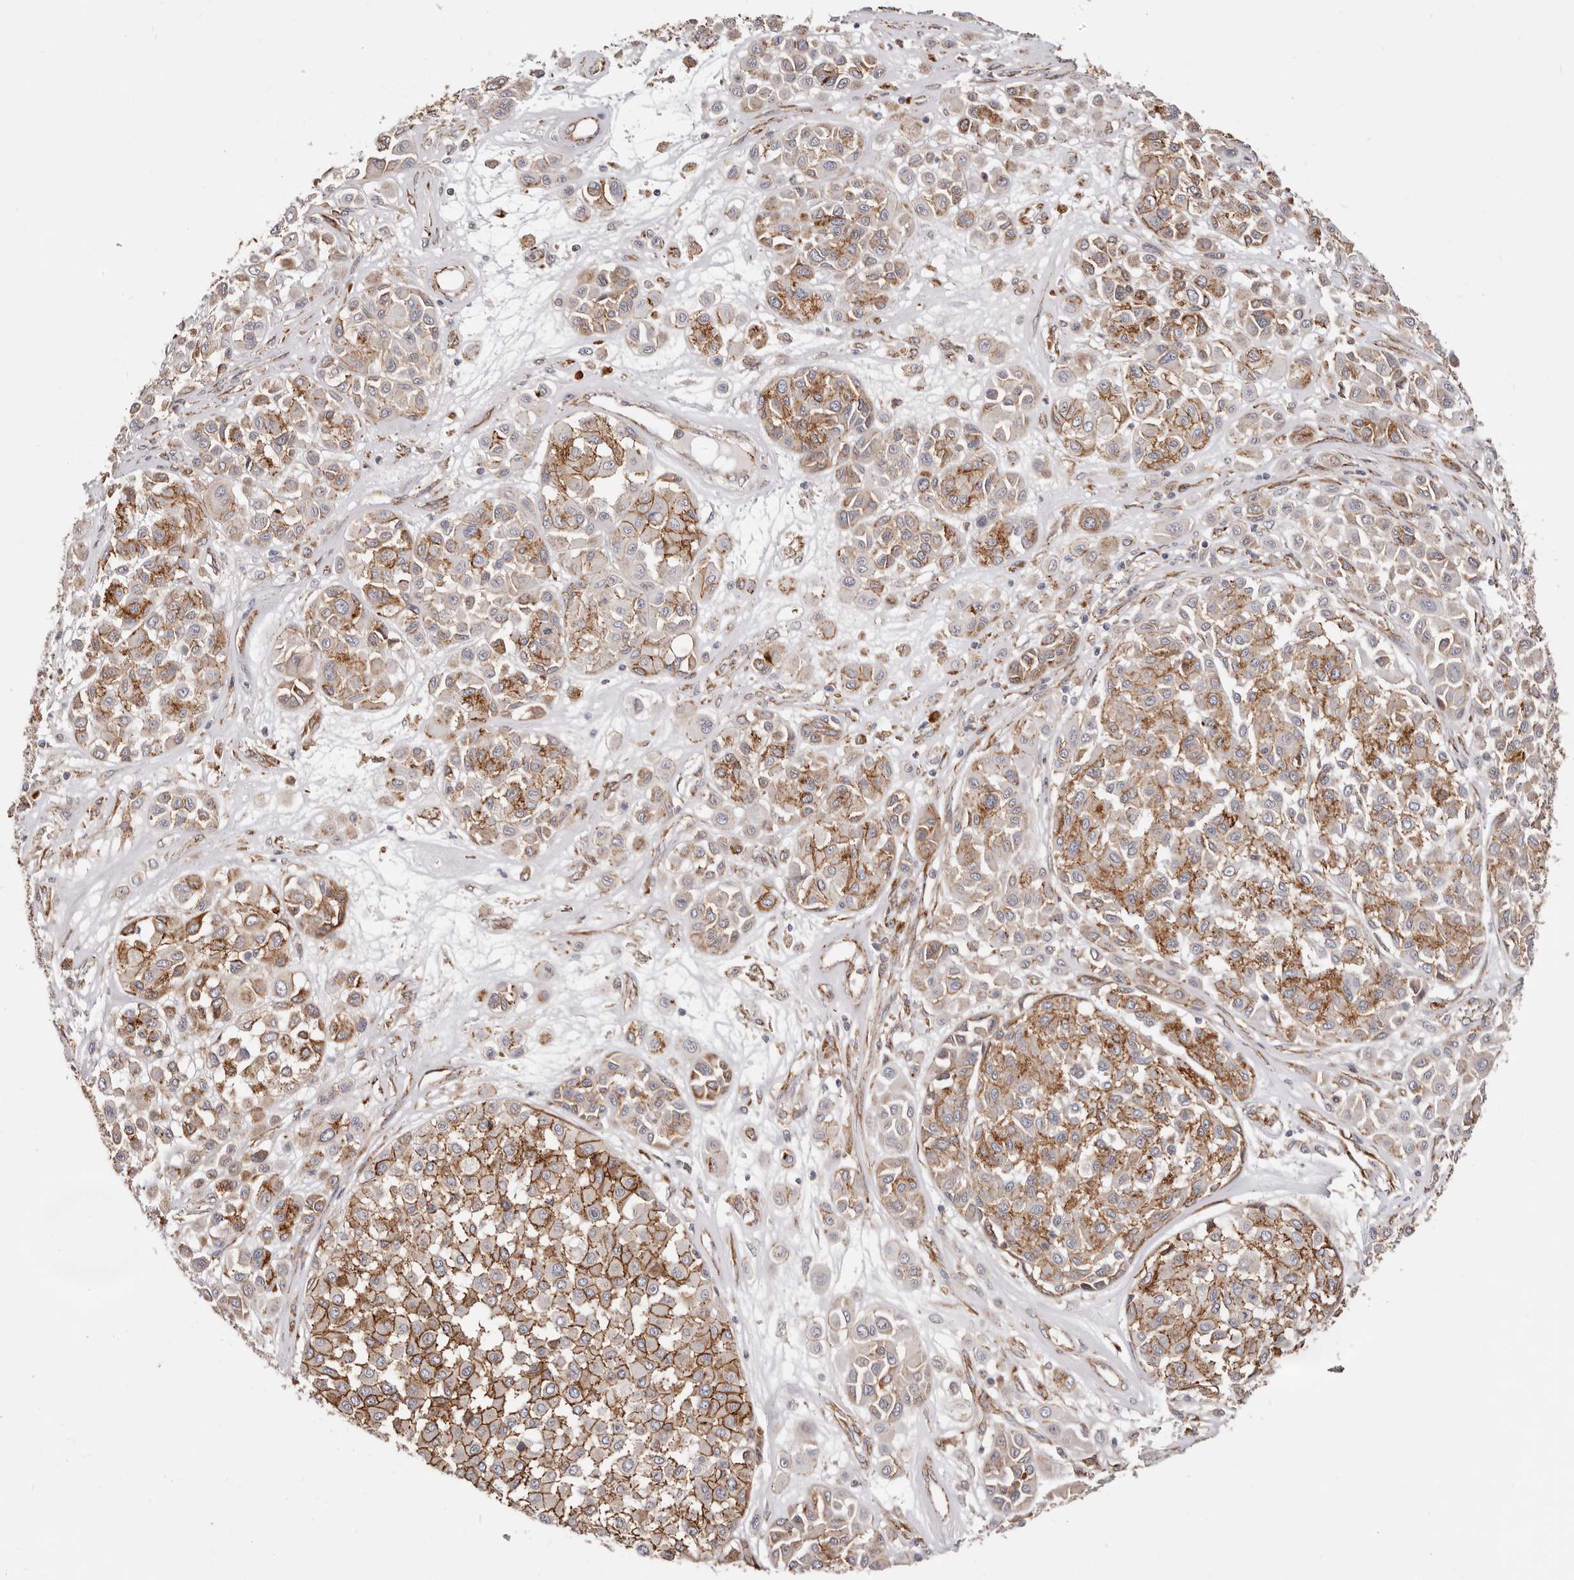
{"staining": {"intensity": "strong", "quantity": "25%-75%", "location": "cytoplasmic/membranous"}, "tissue": "melanoma", "cell_type": "Tumor cells", "image_type": "cancer", "snomed": [{"axis": "morphology", "description": "Malignant melanoma, Metastatic site"}, {"axis": "topography", "description": "Soft tissue"}], "caption": "There is high levels of strong cytoplasmic/membranous staining in tumor cells of melanoma, as demonstrated by immunohistochemical staining (brown color).", "gene": "CTNNB1", "patient": {"sex": "male", "age": 41}}